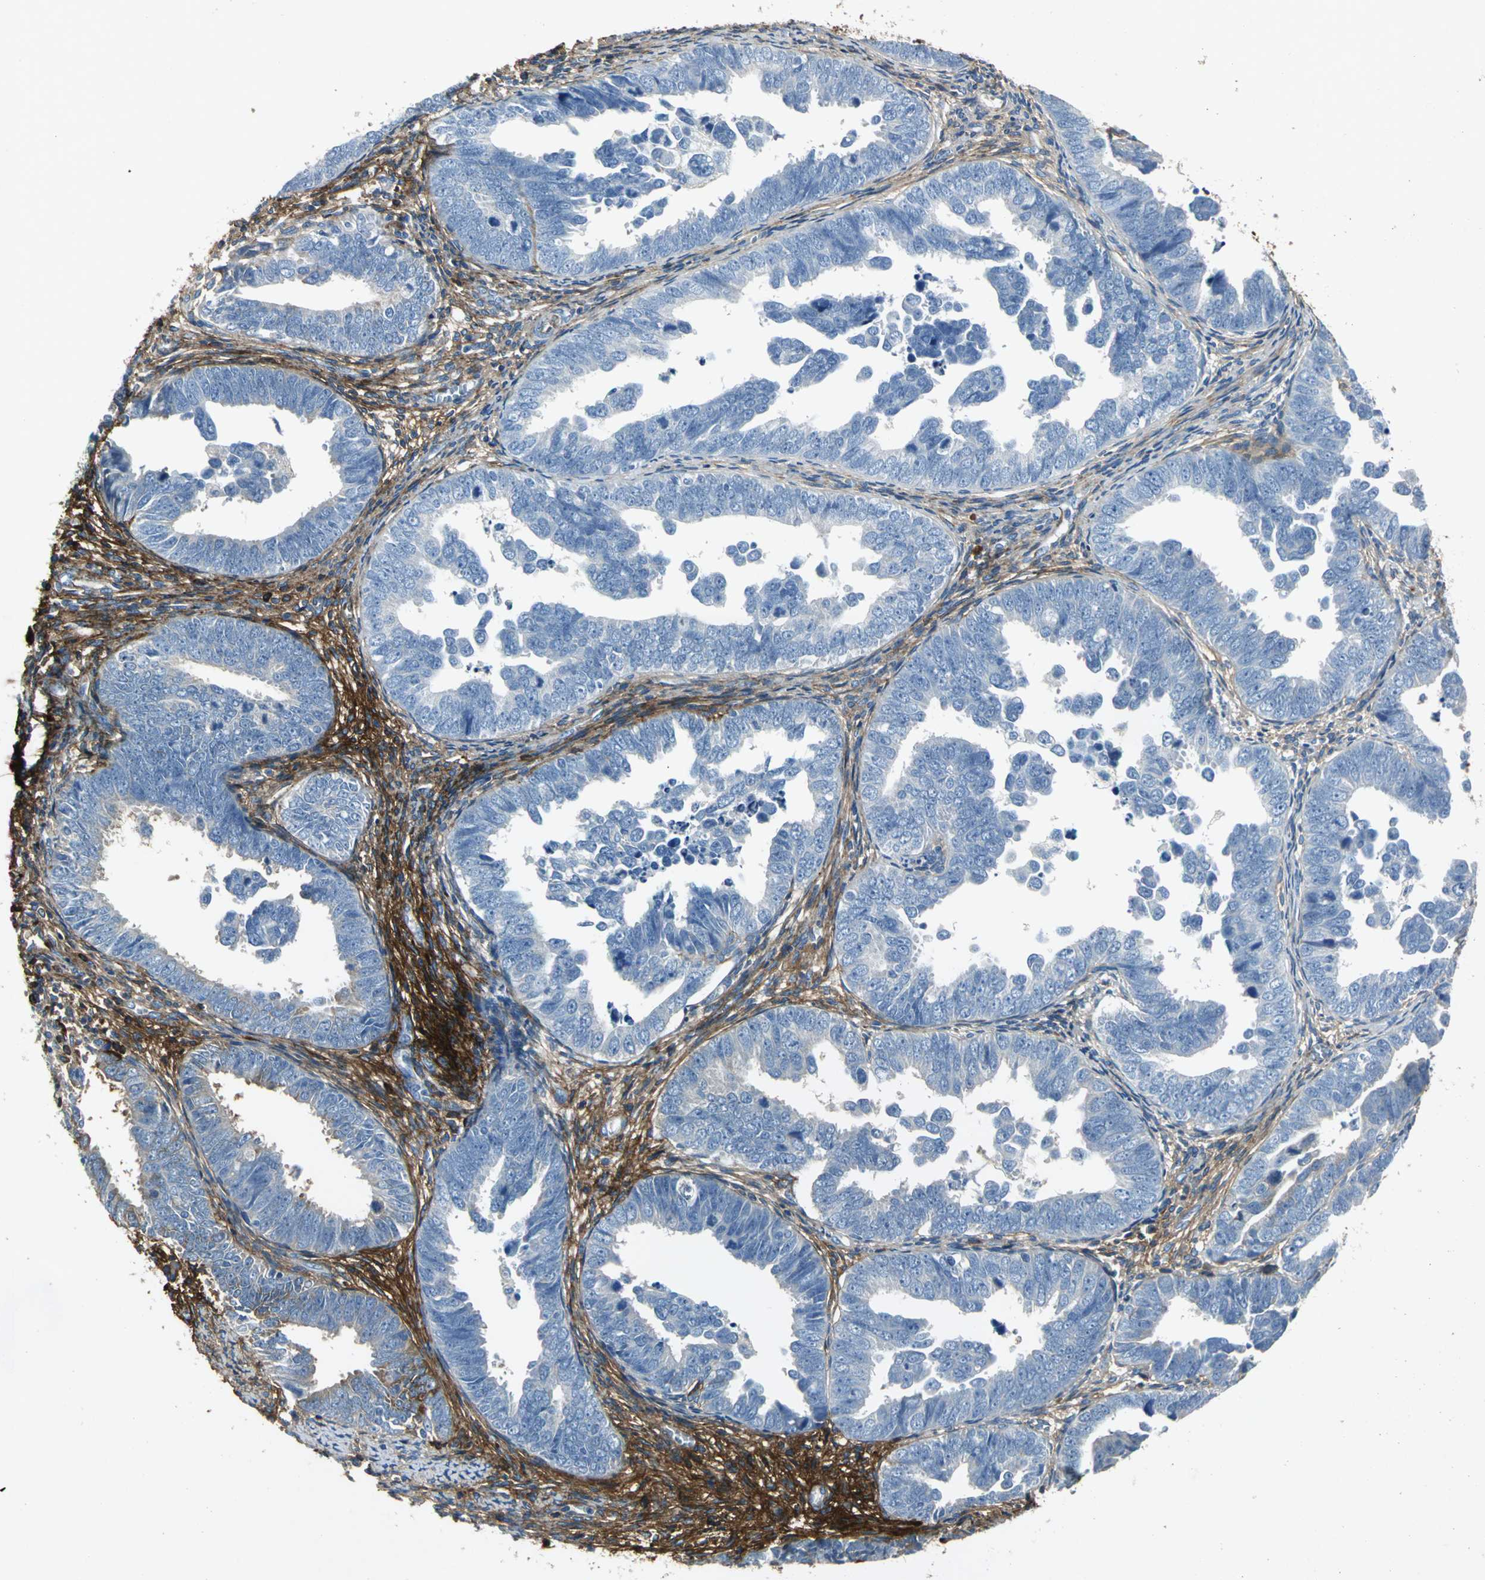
{"staining": {"intensity": "negative", "quantity": "none", "location": "none"}, "tissue": "endometrial cancer", "cell_type": "Tumor cells", "image_type": "cancer", "snomed": [{"axis": "morphology", "description": "Adenocarcinoma, NOS"}, {"axis": "topography", "description": "Endometrium"}], "caption": "Micrograph shows no significant protein expression in tumor cells of endometrial adenocarcinoma.", "gene": "EFNB3", "patient": {"sex": "female", "age": 75}}